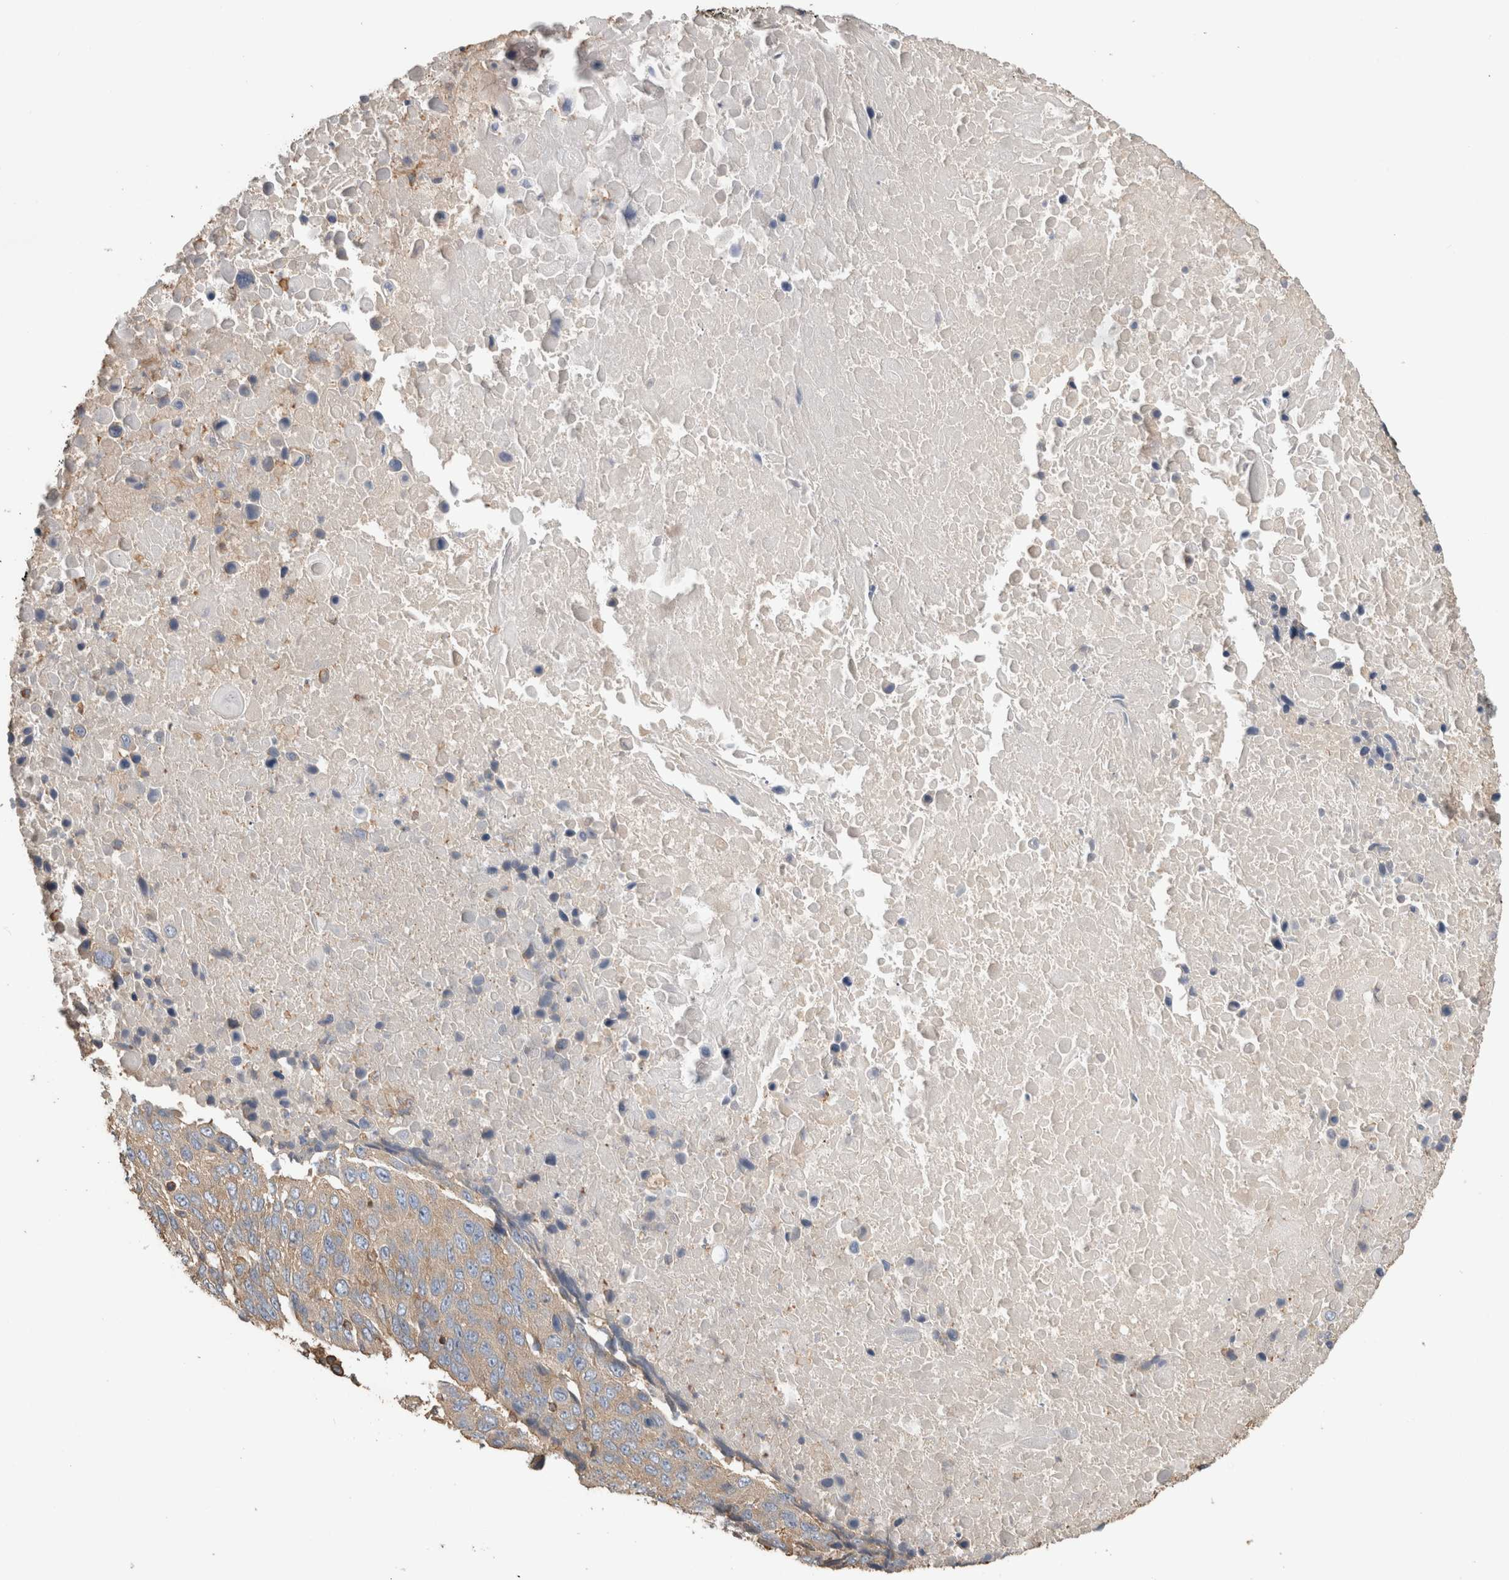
{"staining": {"intensity": "weak", "quantity": "<25%", "location": "cytoplasmic/membranous"}, "tissue": "lung cancer", "cell_type": "Tumor cells", "image_type": "cancer", "snomed": [{"axis": "morphology", "description": "Squamous cell carcinoma, NOS"}, {"axis": "topography", "description": "Lung"}], "caption": "Tumor cells show no significant positivity in lung cancer.", "gene": "EIF4G3", "patient": {"sex": "male", "age": 66}}